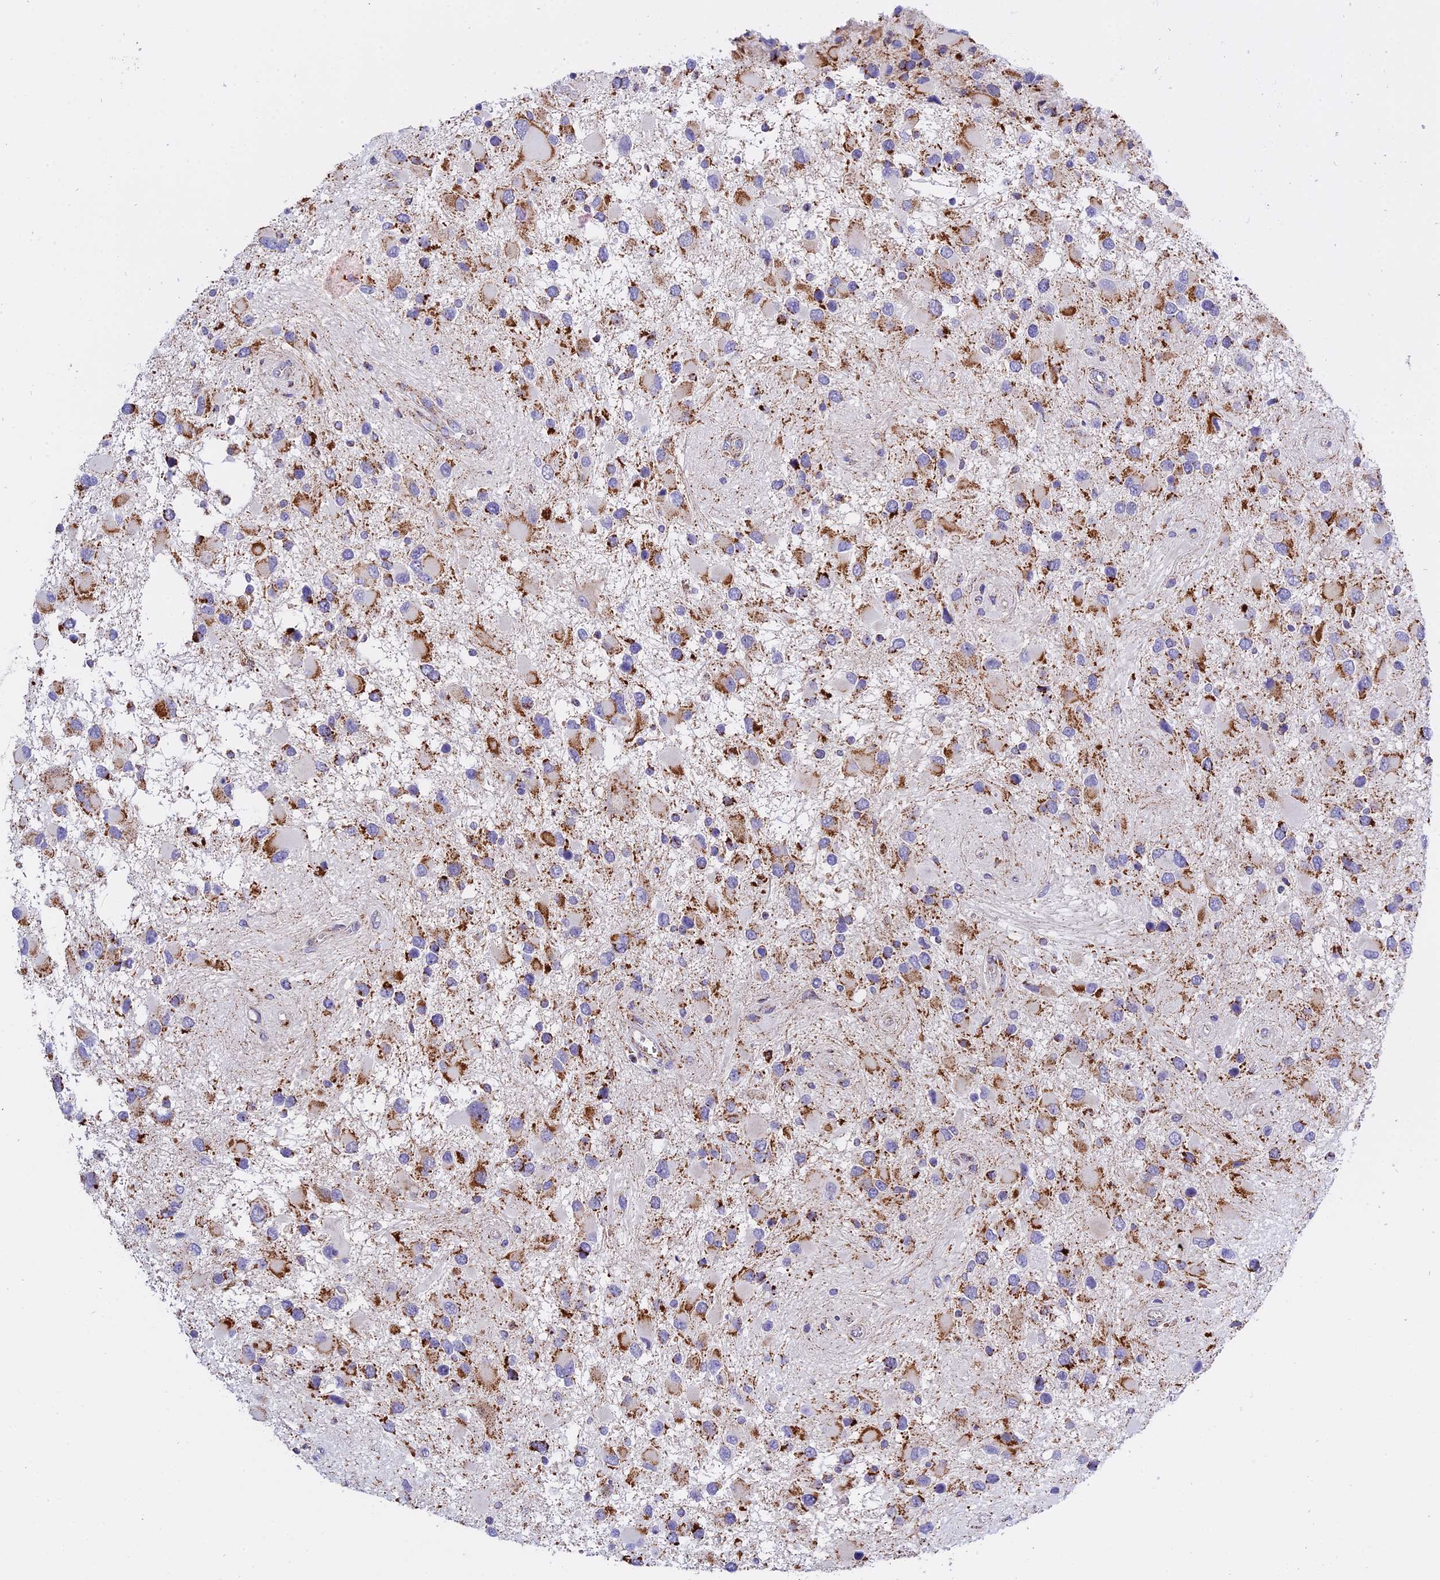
{"staining": {"intensity": "strong", "quantity": "25%-75%", "location": "cytoplasmic/membranous"}, "tissue": "glioma", "cell_type": "Tumor cells", "image_type": "cancer", "snomed": [{"axis": "morphology", "description": "Glioma, malignant, High grade"}, {"axis": "topography", "description": "Brain"}], "caption": "Immunohistochemical staining of glioma shows strong cytoplasmic/membranous protein positivity in approximately 25%-75% of tumor cells.", "gene": "MRPS34", "patient": {"sex": "male", "age": 53}}